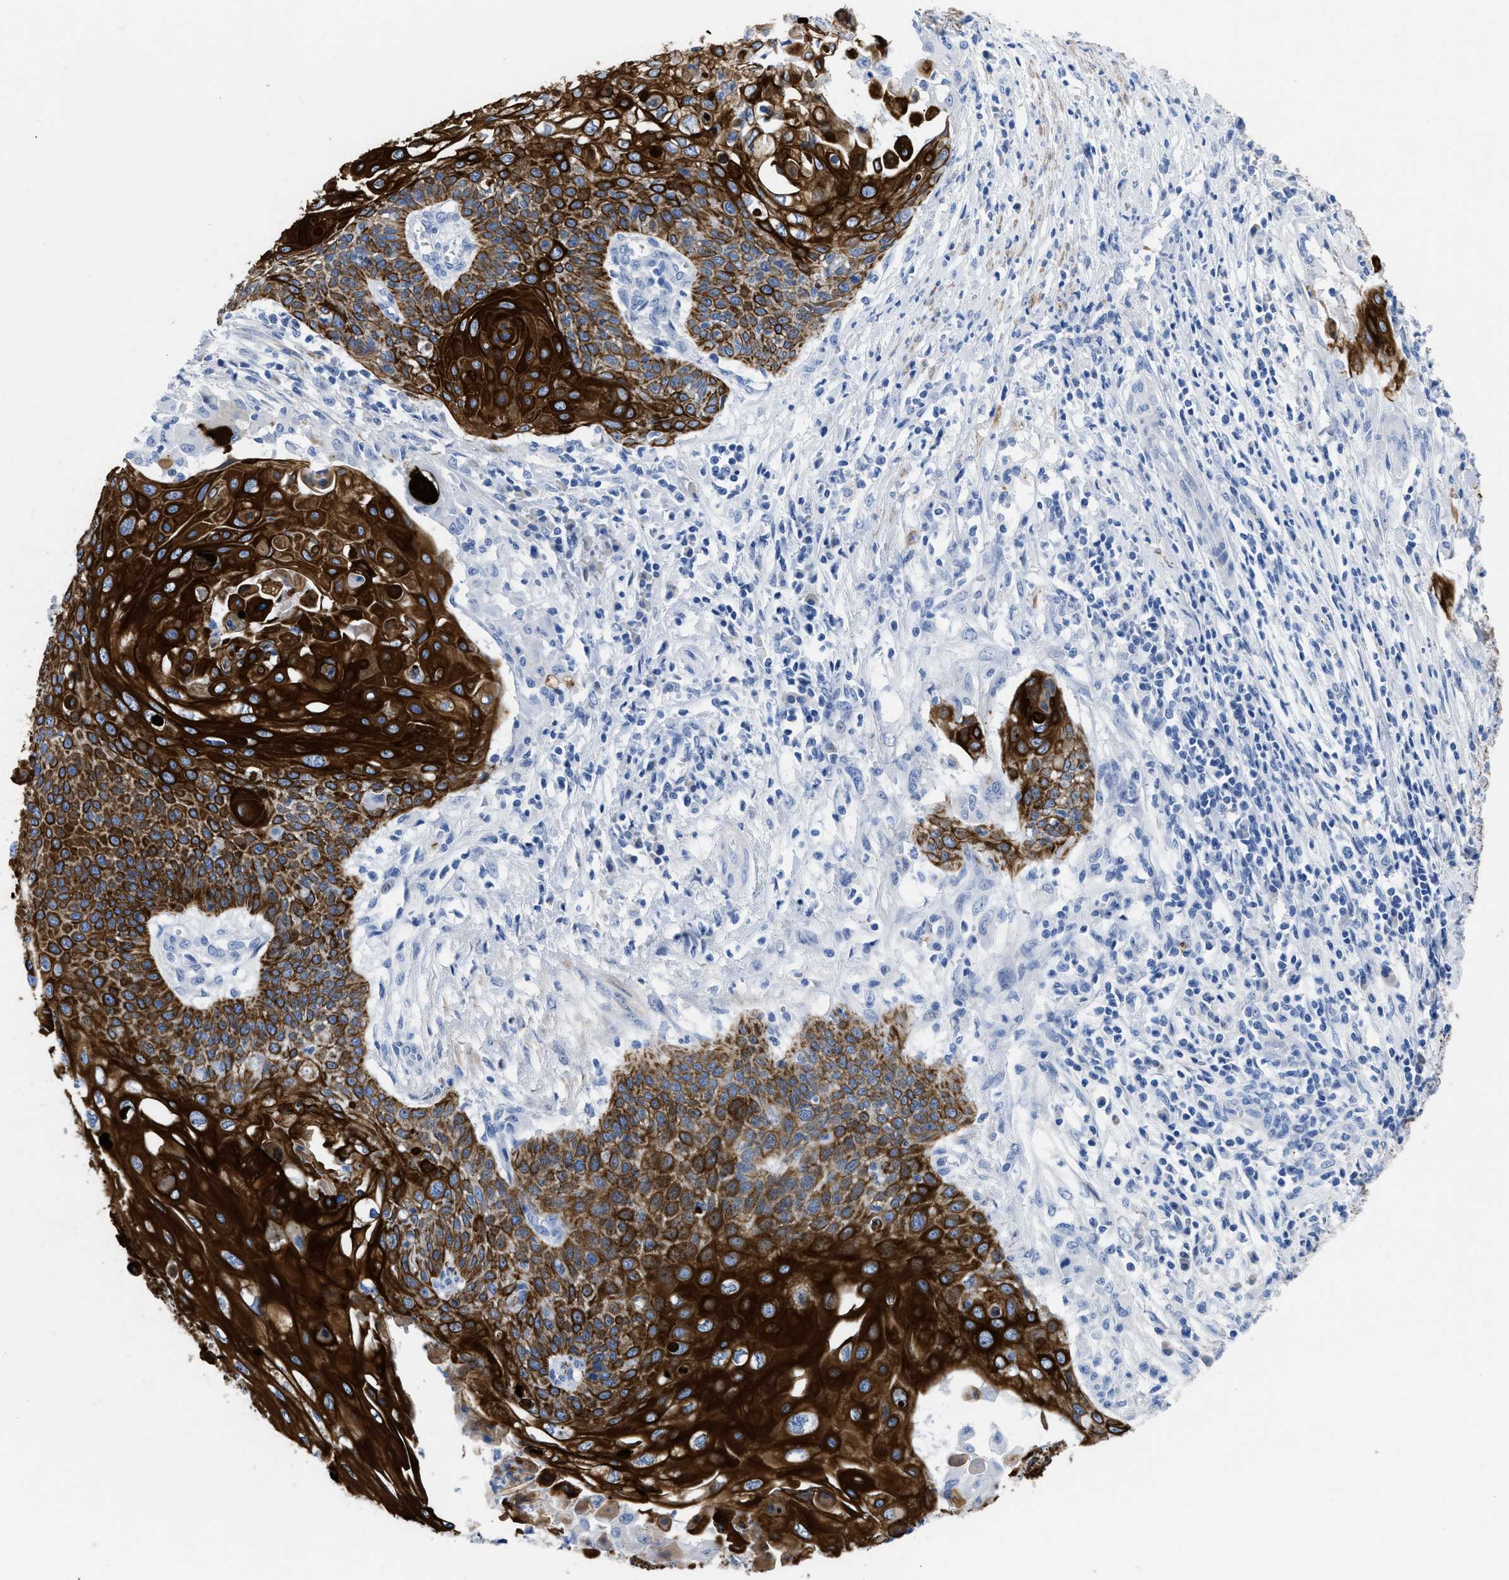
{"staining": {"intensity": "strong", "quantity": ">75%", "location": "cytoplasmic/membranous"}, "tissue": "cervical cancer", "cell_type": "Tumor cells", "image_type": "cancer", "snomed": [{"axis": "morphology", "description": "Squamous cell carcinoma, NOS"}, {"axis": "topography", "description": "Cervix"}], "caption": "This histopathology image exhibits squamous cell carcinoma (cervical) stained with immunohistochemistry to label a protein in brown. The cytoplasmic/membranous of tumor cells show strong positivity for the protein. Nuclei are counter-stained blue.", "gene": "TMEM68", "patient": {"sex": "female", "age": 39}}